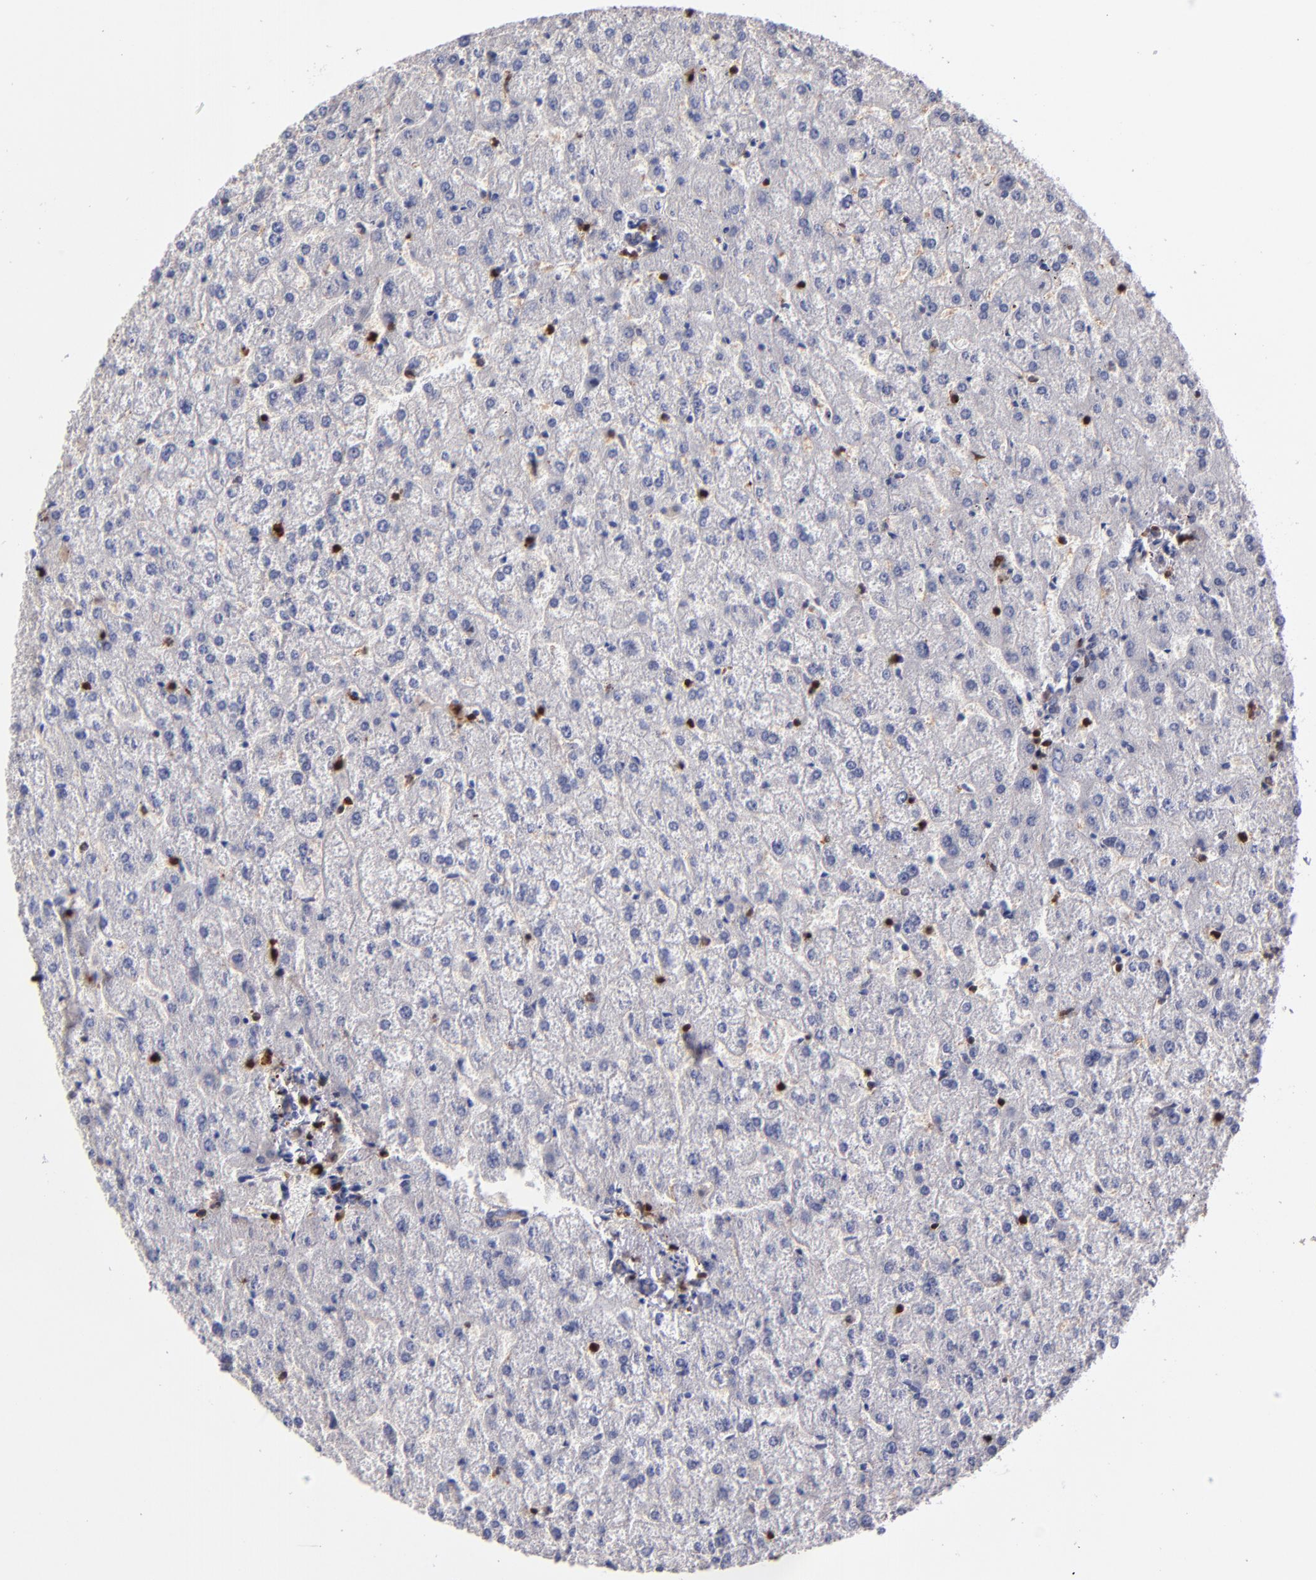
{"staining": {"intensity": "negative", "quantity": "none", "location": "none"}, "tissue": "liver", "cell_type": "Cholangiocytes", "image_type": "normal", "snomed": [{"axis": "morphology", "description": "Normal tissue, NOS"}, {"axis": "topography", "description": "Liver"}], "caption": "The micrograph demonstrates no significant staining in cholangiocytes of liver.", "gene": "S100A4", "patient": {"sex": "female", "age": 32}}